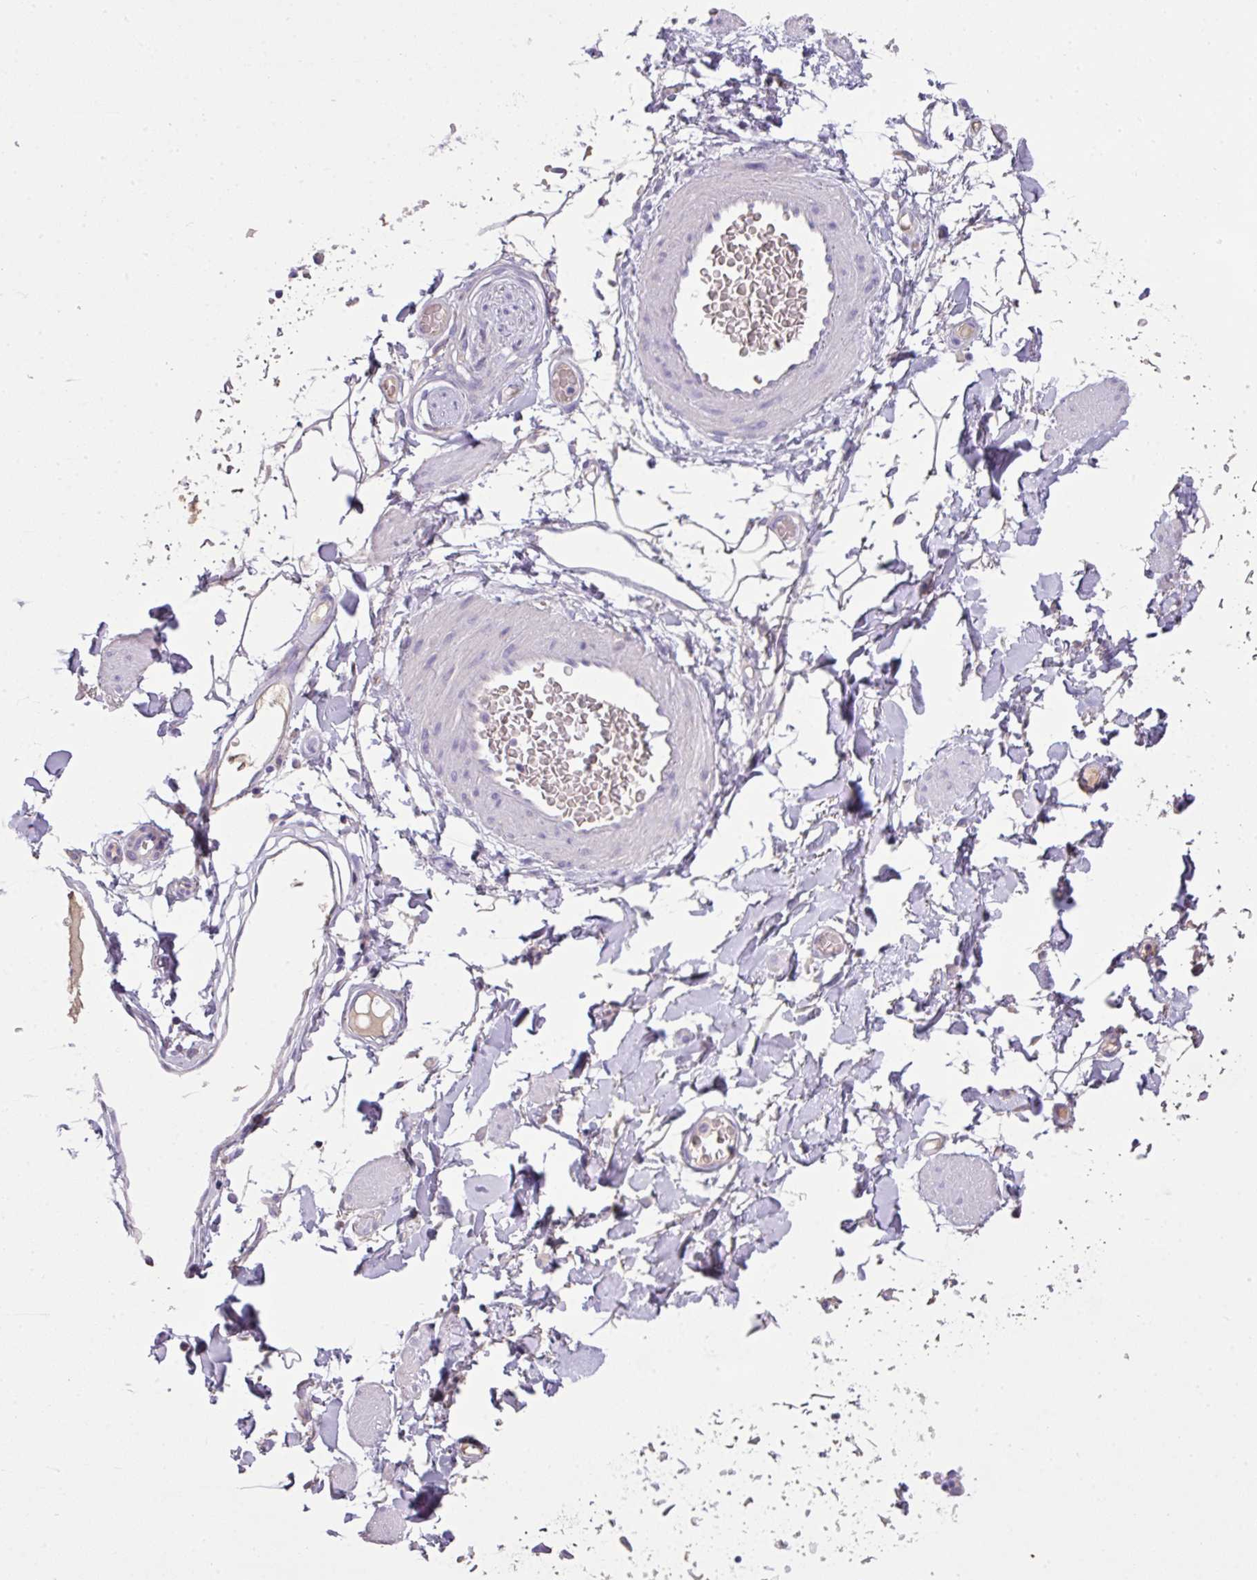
{"staining": {"intensity": "negative", "quantity": "none", "location": "none"}, "tissue": "adipose tissue", "cell_type": "Adipocytes", "image_type": "normal", "snomed": [{"axis": "morphology", "description": "Normal tissue, NOS"}, {"axis": "topography", "description": "Vulva"}, {"axis": "topography", "description": "Peripheral nerve tissue"}], "caption": "A histopathology image of adipose tissue stained for a protein shows no brown staining in adipocytes. (Brightfield microscopy of DAB (3,3'-diaminobenzidine) immunohistochemistry (IHC) at high magnification).", "gene": "OR6C6", "patient": {"sex": "female", "age": 68}}